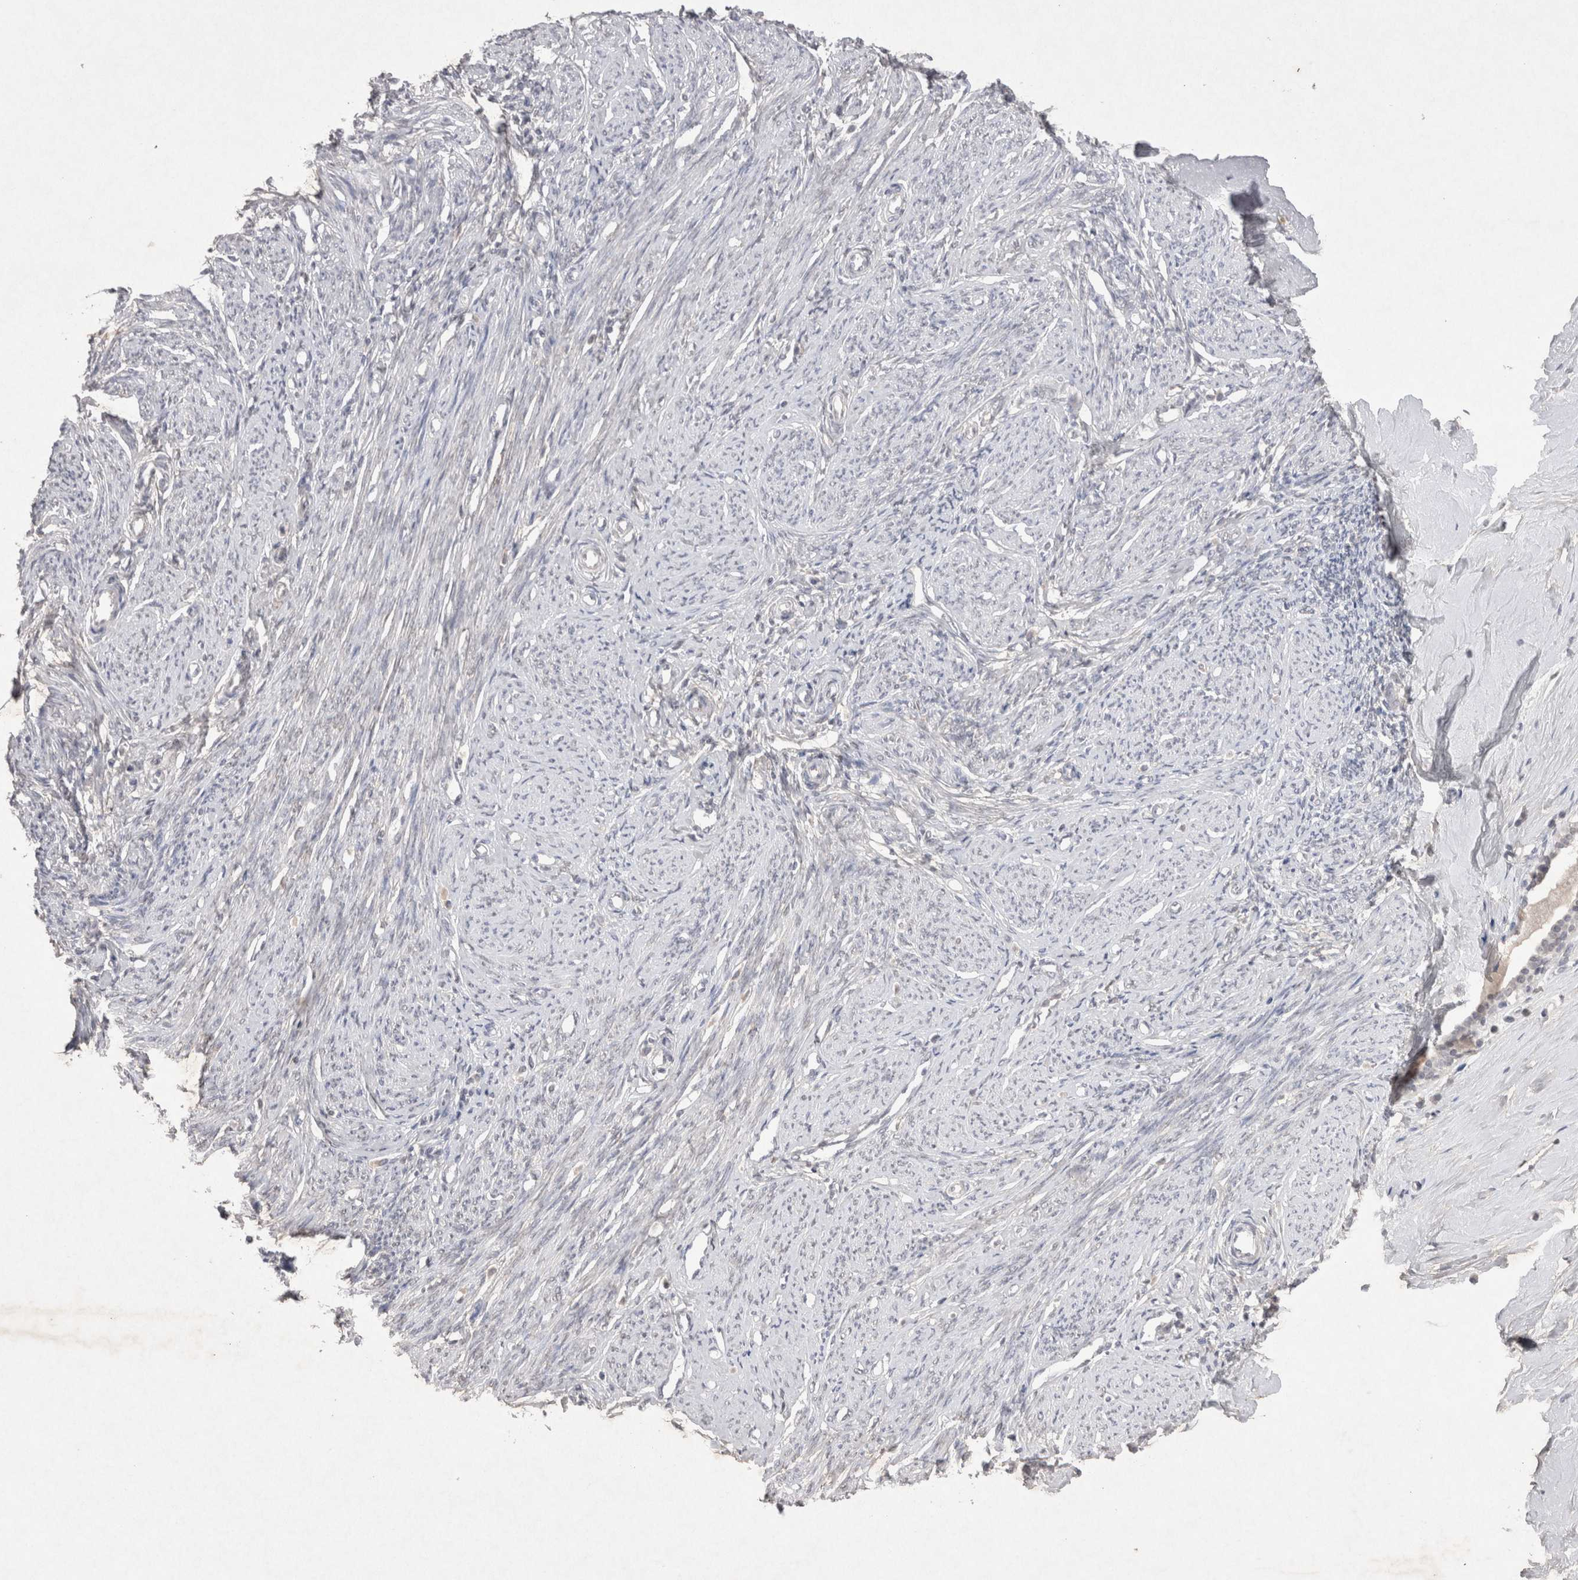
{"staining": {"intensity": "negative", "quantity": "none", "location": "none"}, "tissue": "endometrium", "cell_type": "Cells in endometrial stroma", "image_type": "normal", "snomed": [{"axis": "morphology", "description": "Normal tissue, NOS"}, {"axis": "topography", "description": "Endometrium"}], "caption": "A high-resolution photomicrograph shows immunohistochemistry (IHC) staining of unremarkable endometrium, which shows no significant expression in cells in endometrial stroma.", "gene": "LYVE1", "patient": {"sex": "female", "age": 56}}